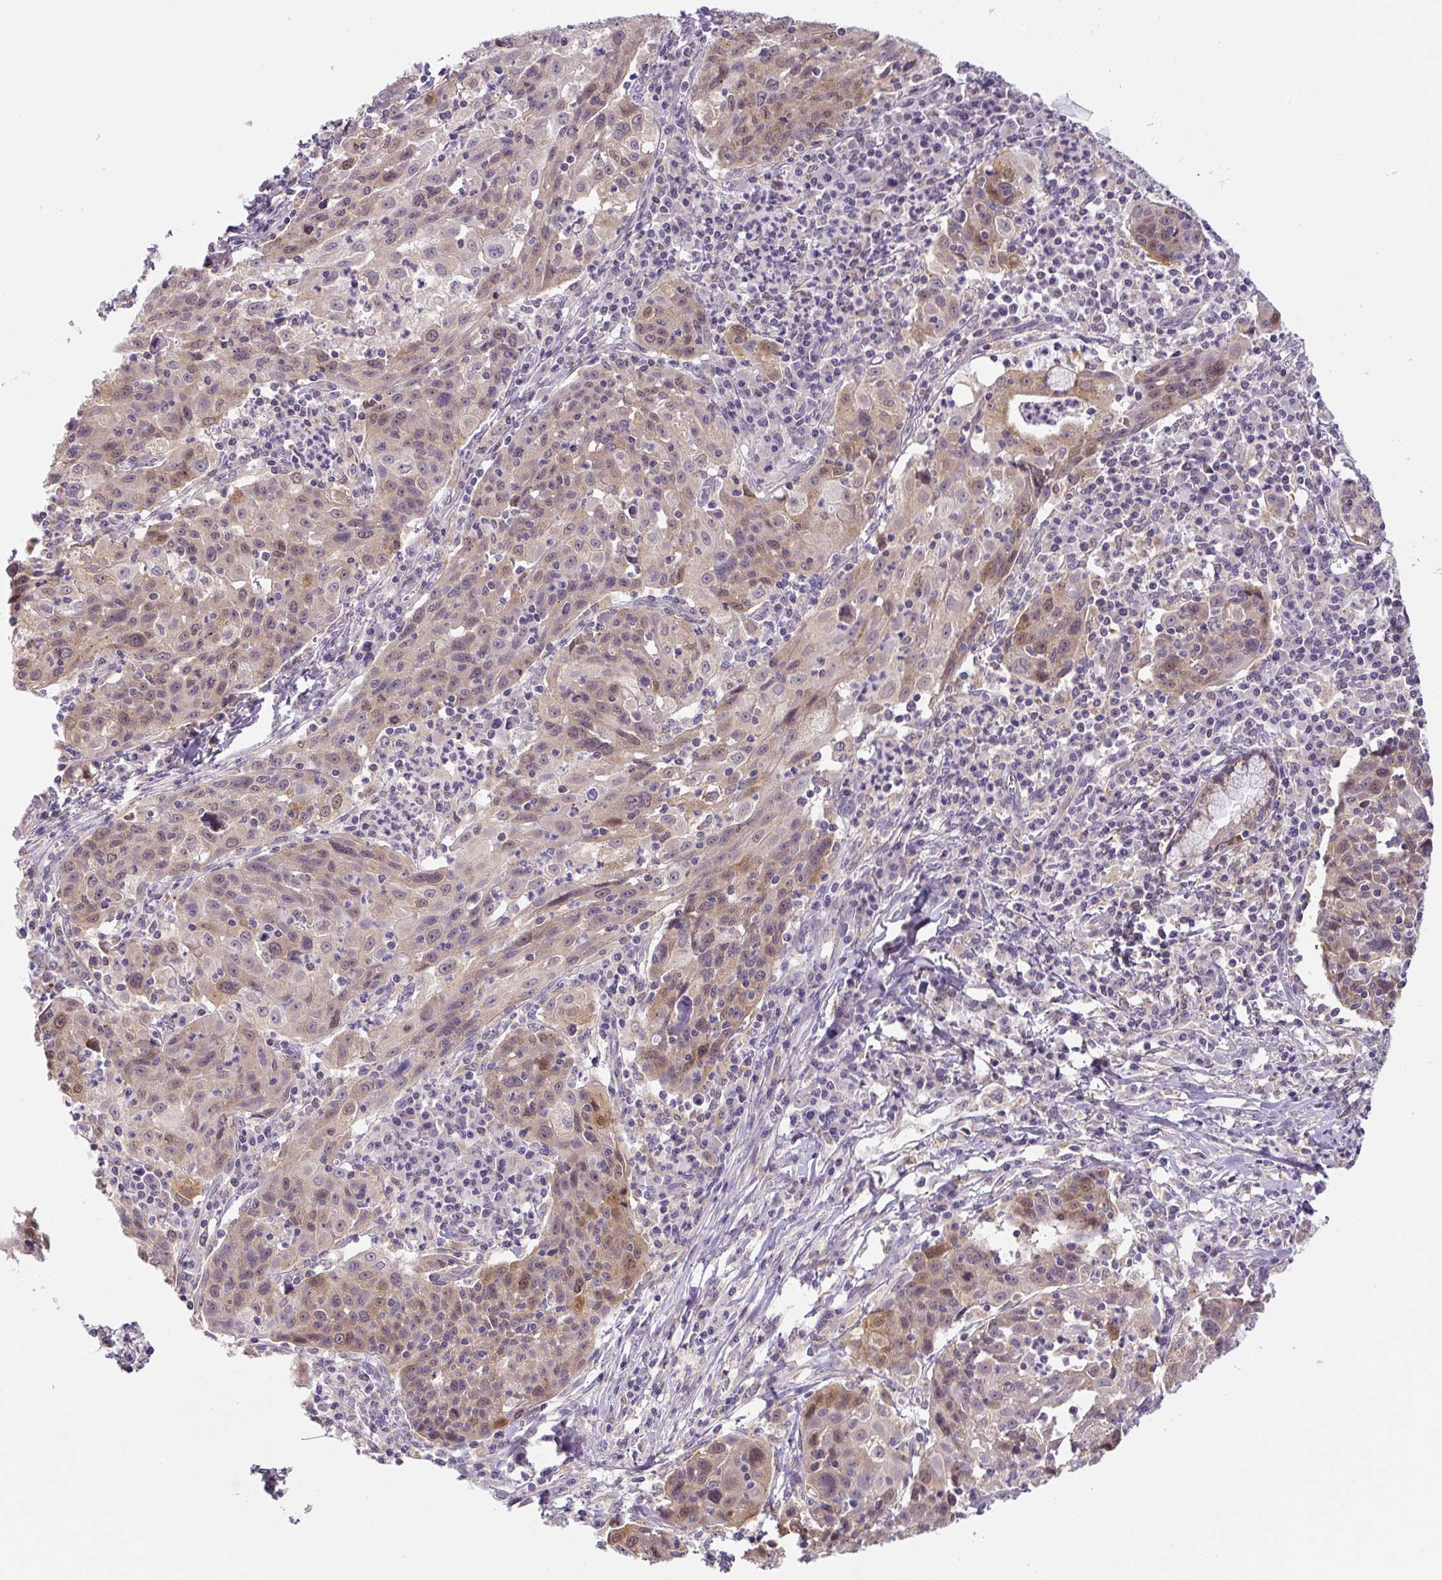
{"staining": {"intensity": "moderate", "quantity": "25%-75%", "location": "cytoplasmic/membranous,nuclear"}, "tissue": "lung cancer", "cell_type": "Tumor cells", "image_type": "cancer", "snomed": [{"axis": "morphology", "description": "Squamous cell carcinoma, NOS"}, {"axis": "morphology", "description": "Squamous cell carcinoma, metastatic, NOS"}, {"axis": "topography", "description": "Bronchus"}, {"axis": "topography", "description": "Lung"}], "caption": "IHC micrograph of neoplastic tissue: lung cancer stained using IHC exhibits medium levels of moderate protein expression localized specifically in the cytoplasmic/membranous and nuclear of tumor cells, appearing as a cytoplasmic/membranous and nuclear brown color.", "gene": "PLA2G4A", "patient": {"sex": "male", "age": 62}}